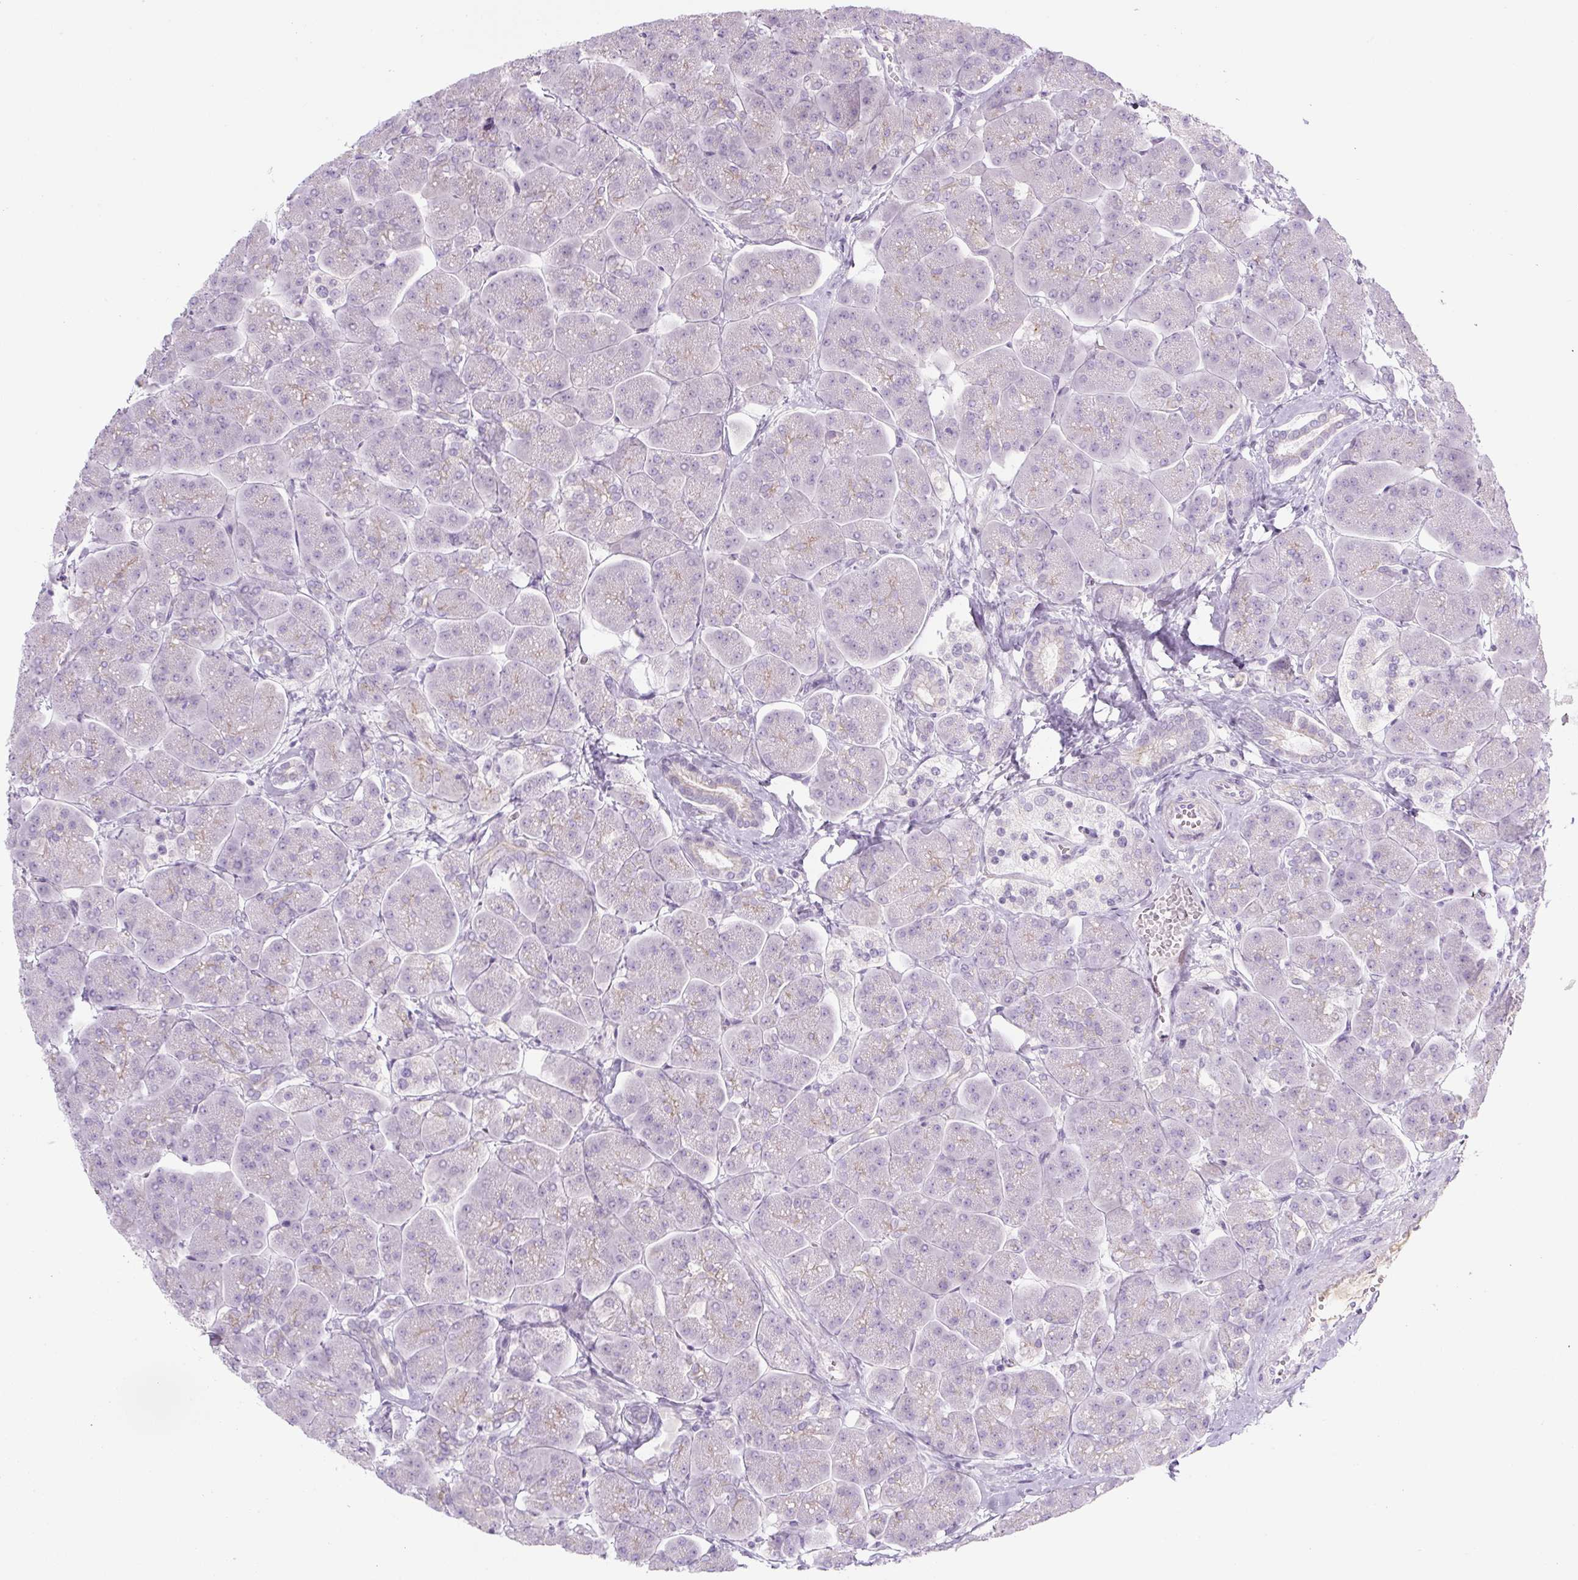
{"staining": {"intensity": "negative", "quantity": "none", "location": "none"}, "tissue": "pancreas", "cell_type": "Exocrine glandular cells", "image_type": "normal", "snomed": [{"axis": "morphology", "description": "Normal tissue, NOS"}, {"axis": "topography", "description": "Pancreas"}, {"axis": "topography", "description": "Peripheral nerve tissue"}], "caption": "Immunohistochemistry image of normal pancreas: pancreas stained with DAB shows no significant protein expression in exocrine glandular cells.", "gene": "PRM1", "patient": {"sex": "male", "age": 54}}